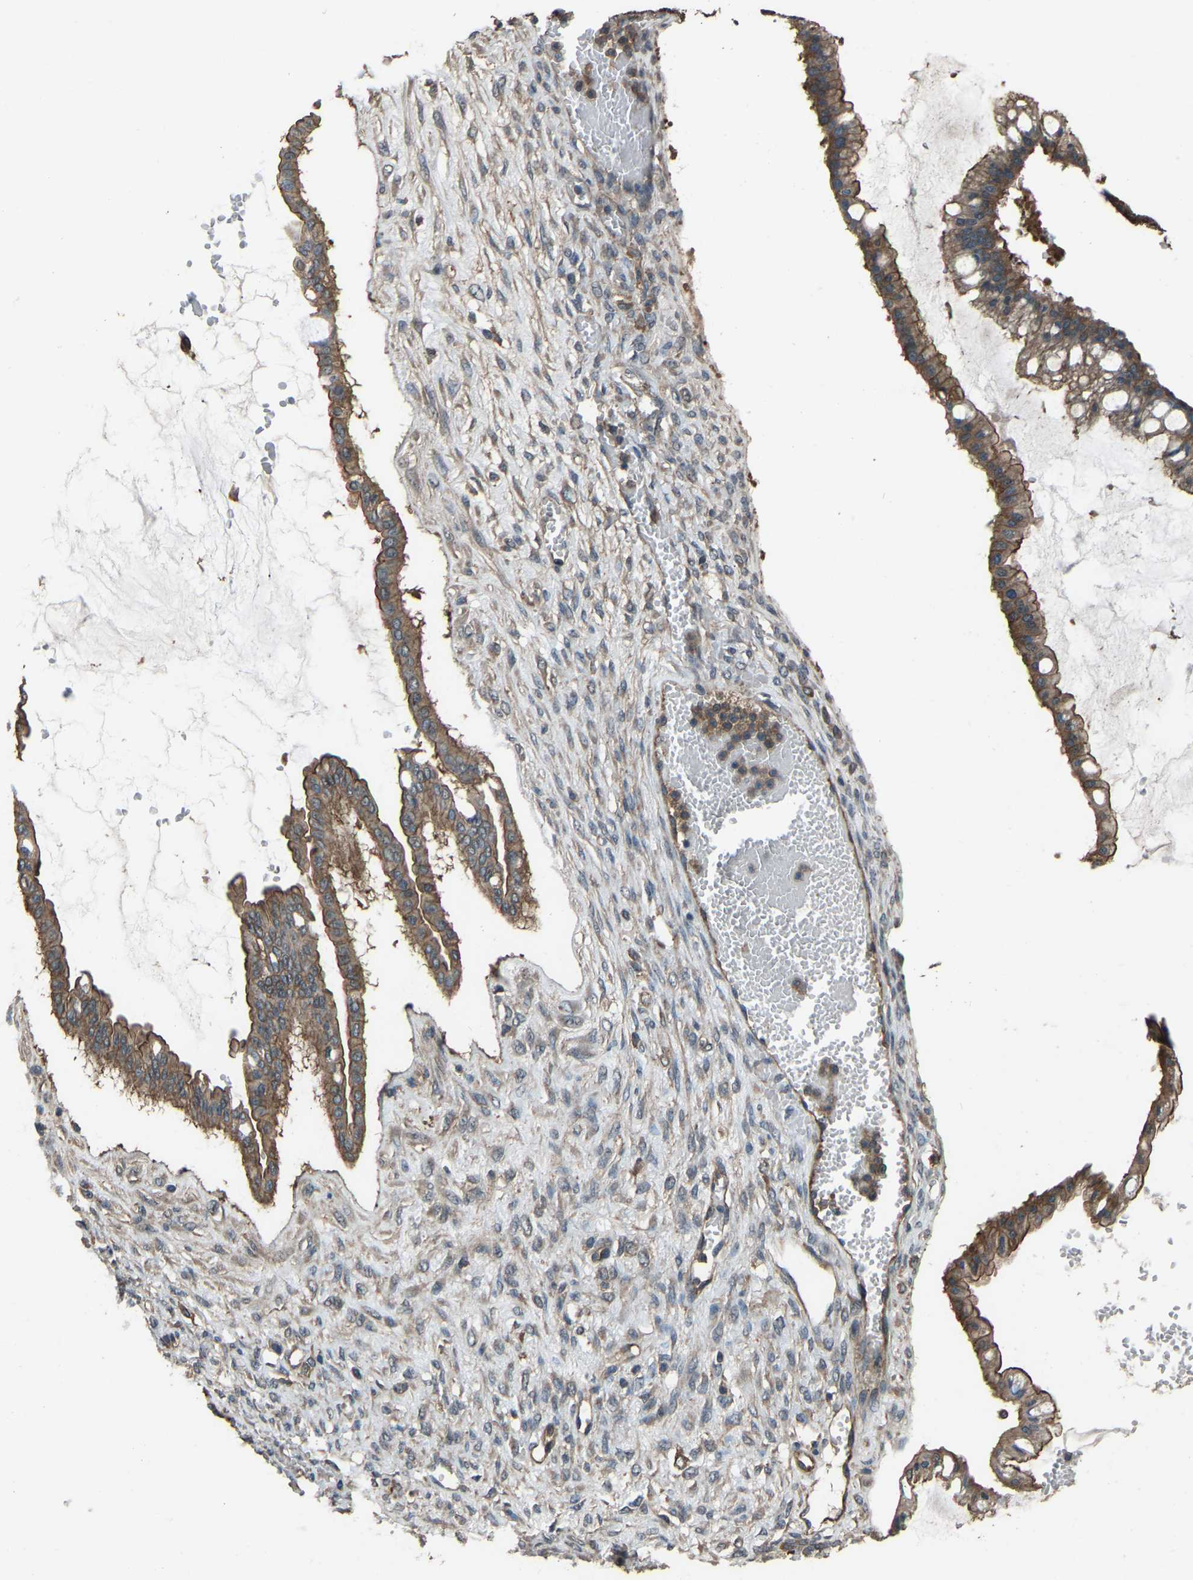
{"staining": {"intensity": "moderate", "quantity": ">75%", "location": "cytoplasmic/membranous"}, "tissue": "ovarian cancer", "cell_type": "Tumor cells", "image_type": "cancer", "snomed": [{"axis": "morphology", "description": "Cystadenocarcinoma, mucinous, NOS"}, {"axis": "topography", "description": "Ovary"}], "caption": "Approximately >75% of tumor cells in ovarian mucinous cystadenocarcinoma demonstrate moderate cytoplasmic/membranous protein expression as visualized by brown immunohistochemical staining.", "gene": "SLC4A2", "patient": {"sex": "female", "age": 73}}